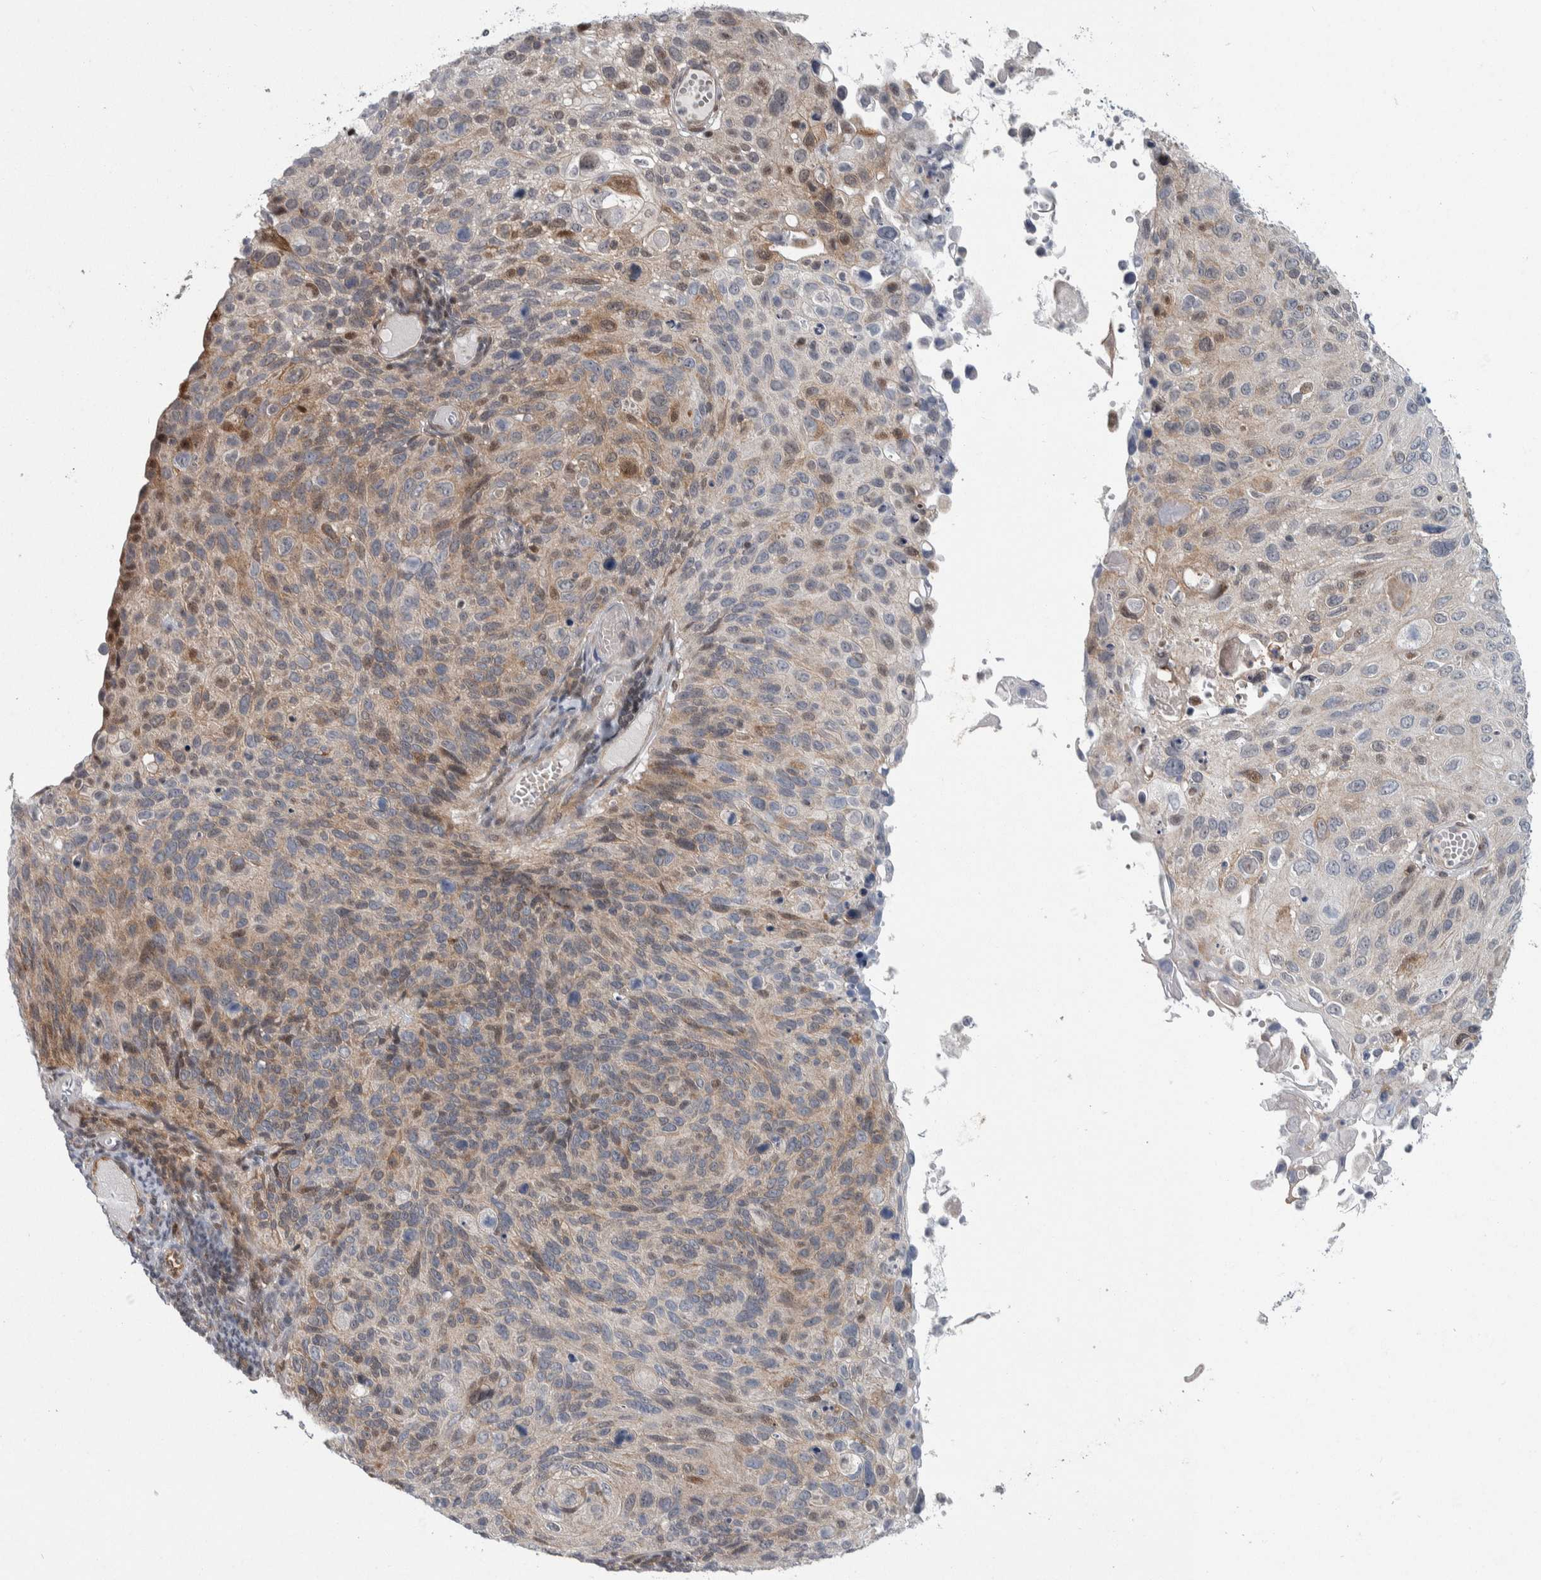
{"staining": {"intensity": "weak", "quantity": ">75%", "location": "cytoplasmic/membranous"}, "tissue": "cervical cancer", "cell_type": "Tumor cells", "image_type": "cancer", "snomed": [{"axis": "morphology", "description": "Squamous cell carcinoma, NOS"}, {"axis": "topography", "description": "Cervix"}], "caption": "DAB immunohistochemical staining of squamous cell carcinoma (cervical) displays weak cytoplasmic/membranous protein staining in about >75% of tumor cells.", "gene": "PTPA", "patient": {"sex": "female", "age": 70}}